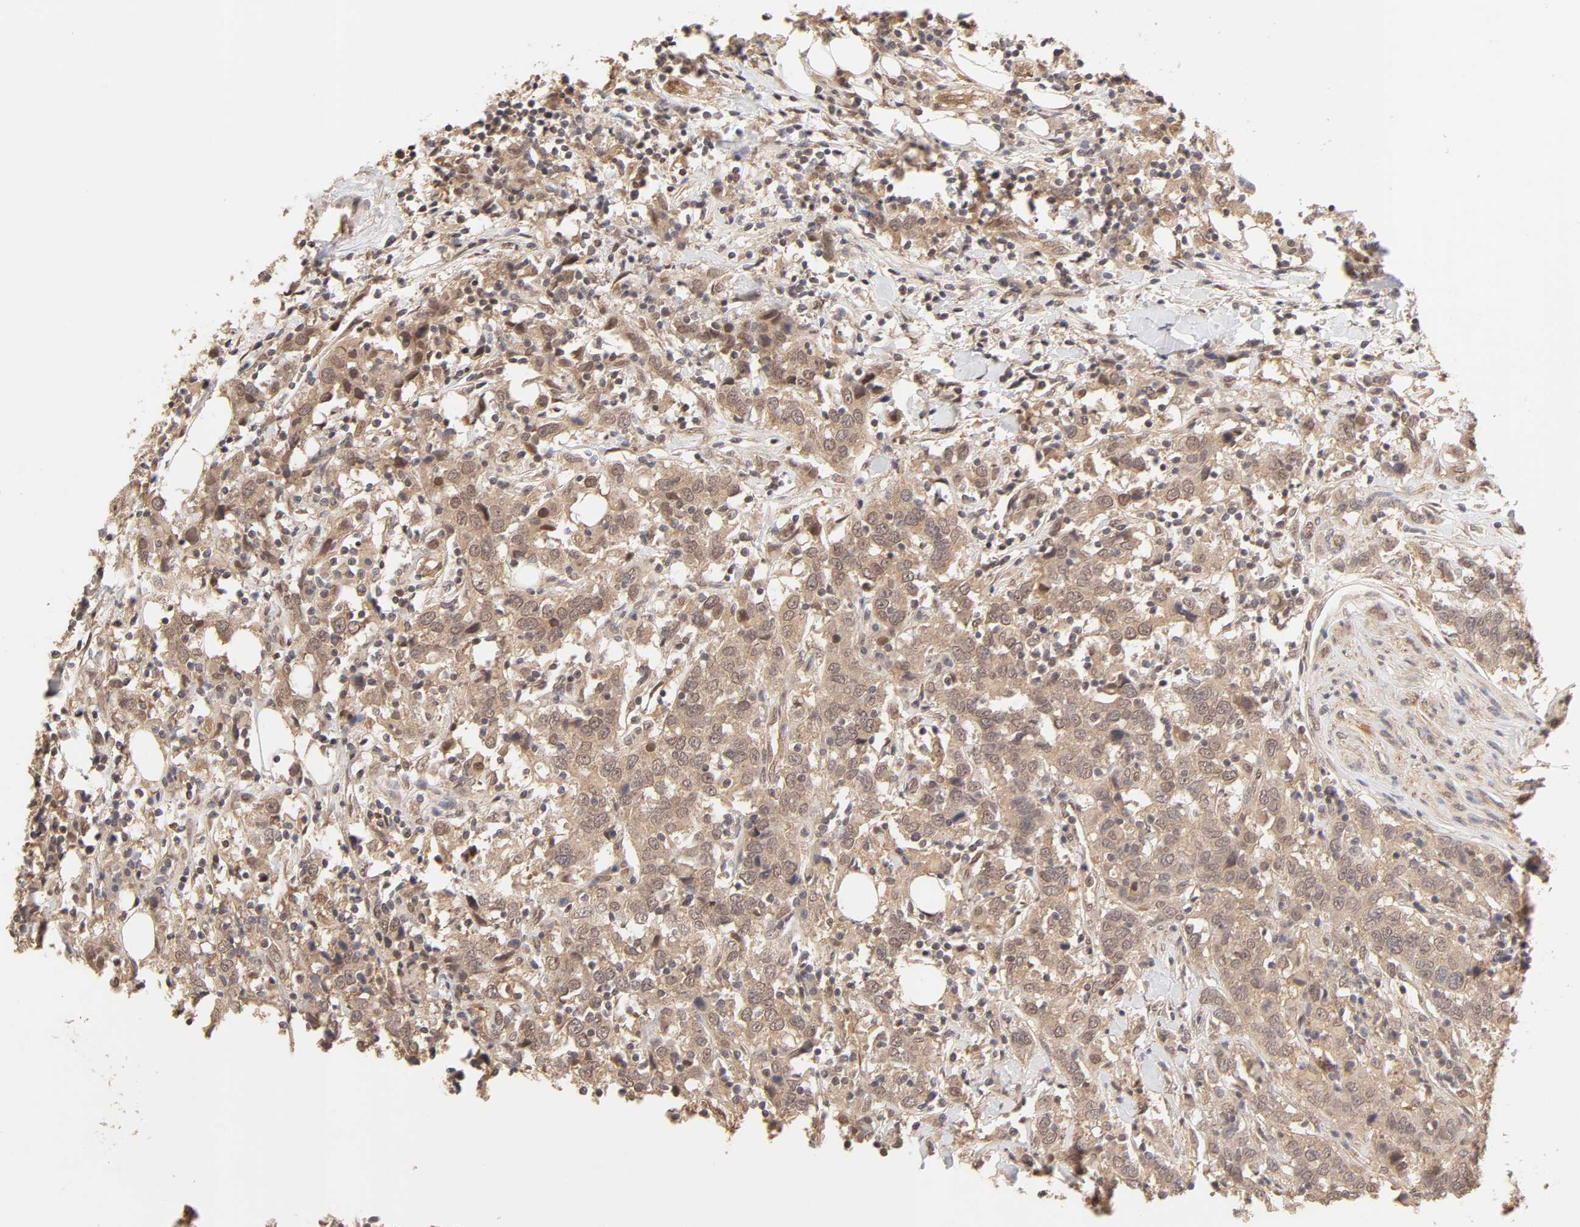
{"staining": {"intensity": "moderate", "quantity": ">75%", "location": "cytoplasmic/membranous"}, "tissue": "urothelial cancer", "cell_type": "Tumor cells", "image_type": "cancer", "snomed": [{"axis": "morphology", "description": "Urothelial carcinoma, High grade"}, {"axis": "topography", "description": "Urinary bladder"}], "caption": "This is a micrograph of immunohistochemistry (IHC) staining of urothelial cancer, which shows moderate staining in the cytoplasmic/membranous of tumor cells.", "gene": "MAPK1", "patient": {"sex": "male", "age": 61}}